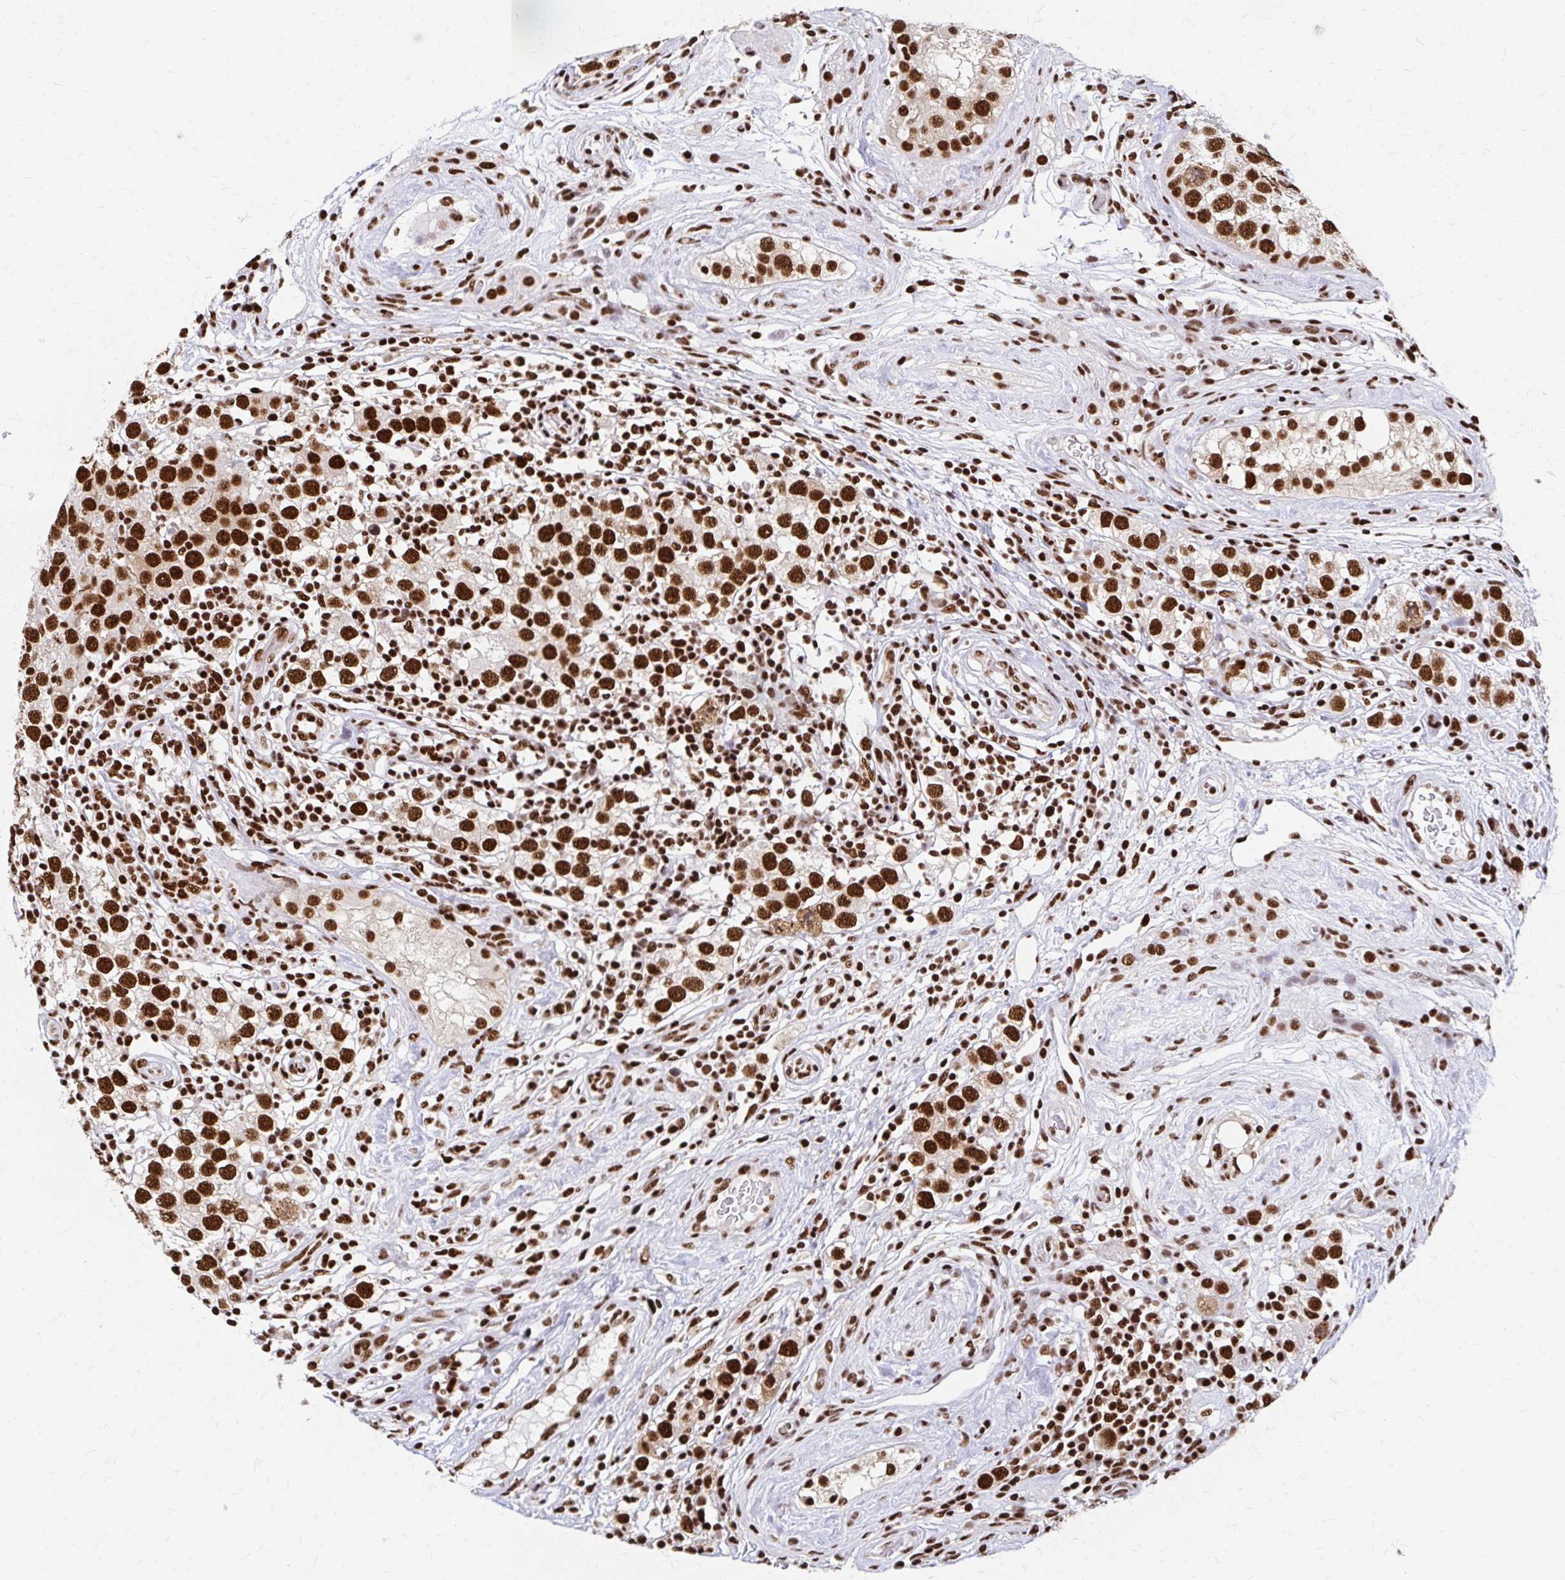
{"staining": {"intensity": "strong", "quantity": ">75%", "location": "nuclear"}, "tissue": "testis cancer", "cell_type": "Tumor cells", "image_type": "cancer", "snomed": [{"axis": "morphology", "description": "Seminoma, NOS"}, {"axis": "topography", "description": "Testis"}], "caption": "Immunohistochemical staining of human seminoma (testis) demonstrates high levels of strong nuclear protein expression in about >75% of tumor cells.", "gene": "CNKSR3", "patient": {"sex": "male", "age": 34}}